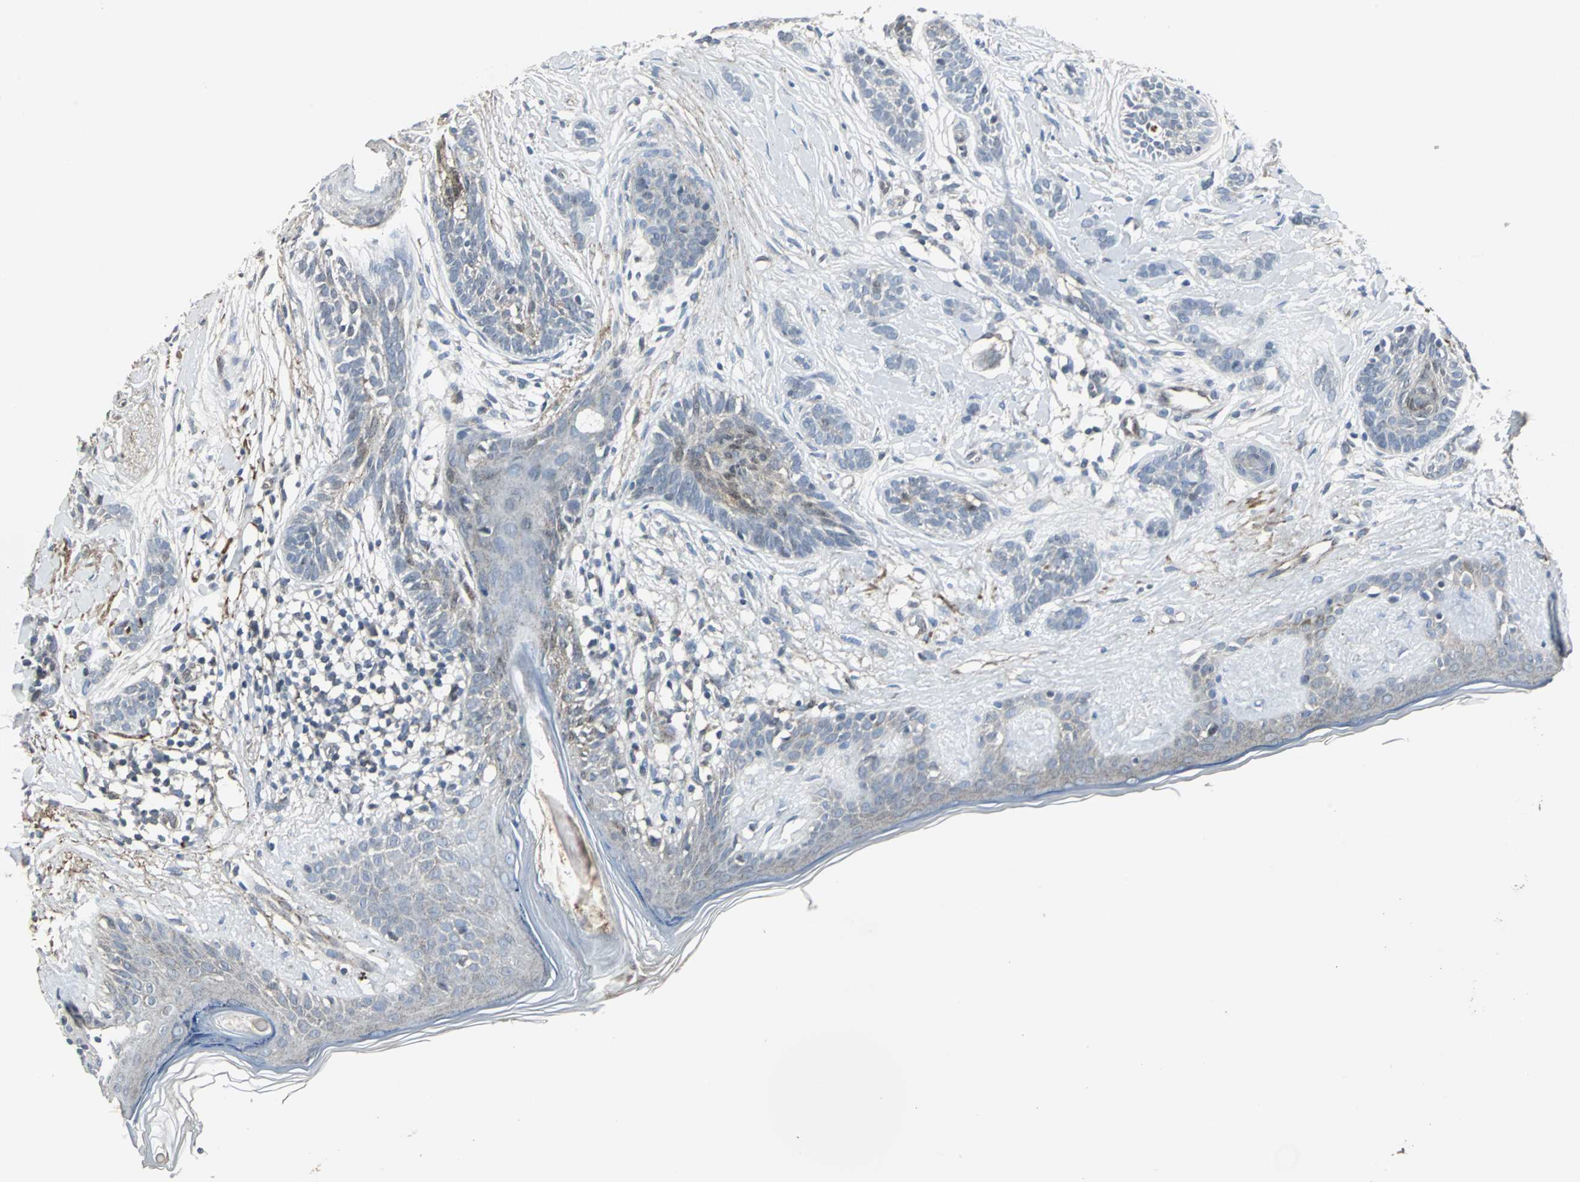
{"staining": {"intensity": "negative", "quantity": "none", "location": "none"}, "tissue": "skin cancer", "cell_type": "Tumor cells", "image_type": "cancer", "snomed": [{"axis": "morphology", "description": "Normal tissue, NOS"}, {"axis": "morphology", "description": "Basal cell carcinoma"}, {"axis": "topography", "description": "Skin"}], "caption": "This is an IHC image of skin cancer. There is no positivity in tumor cells.", "gene": "DNAJB4", "patient": {"sex": "male", "age": 63}}